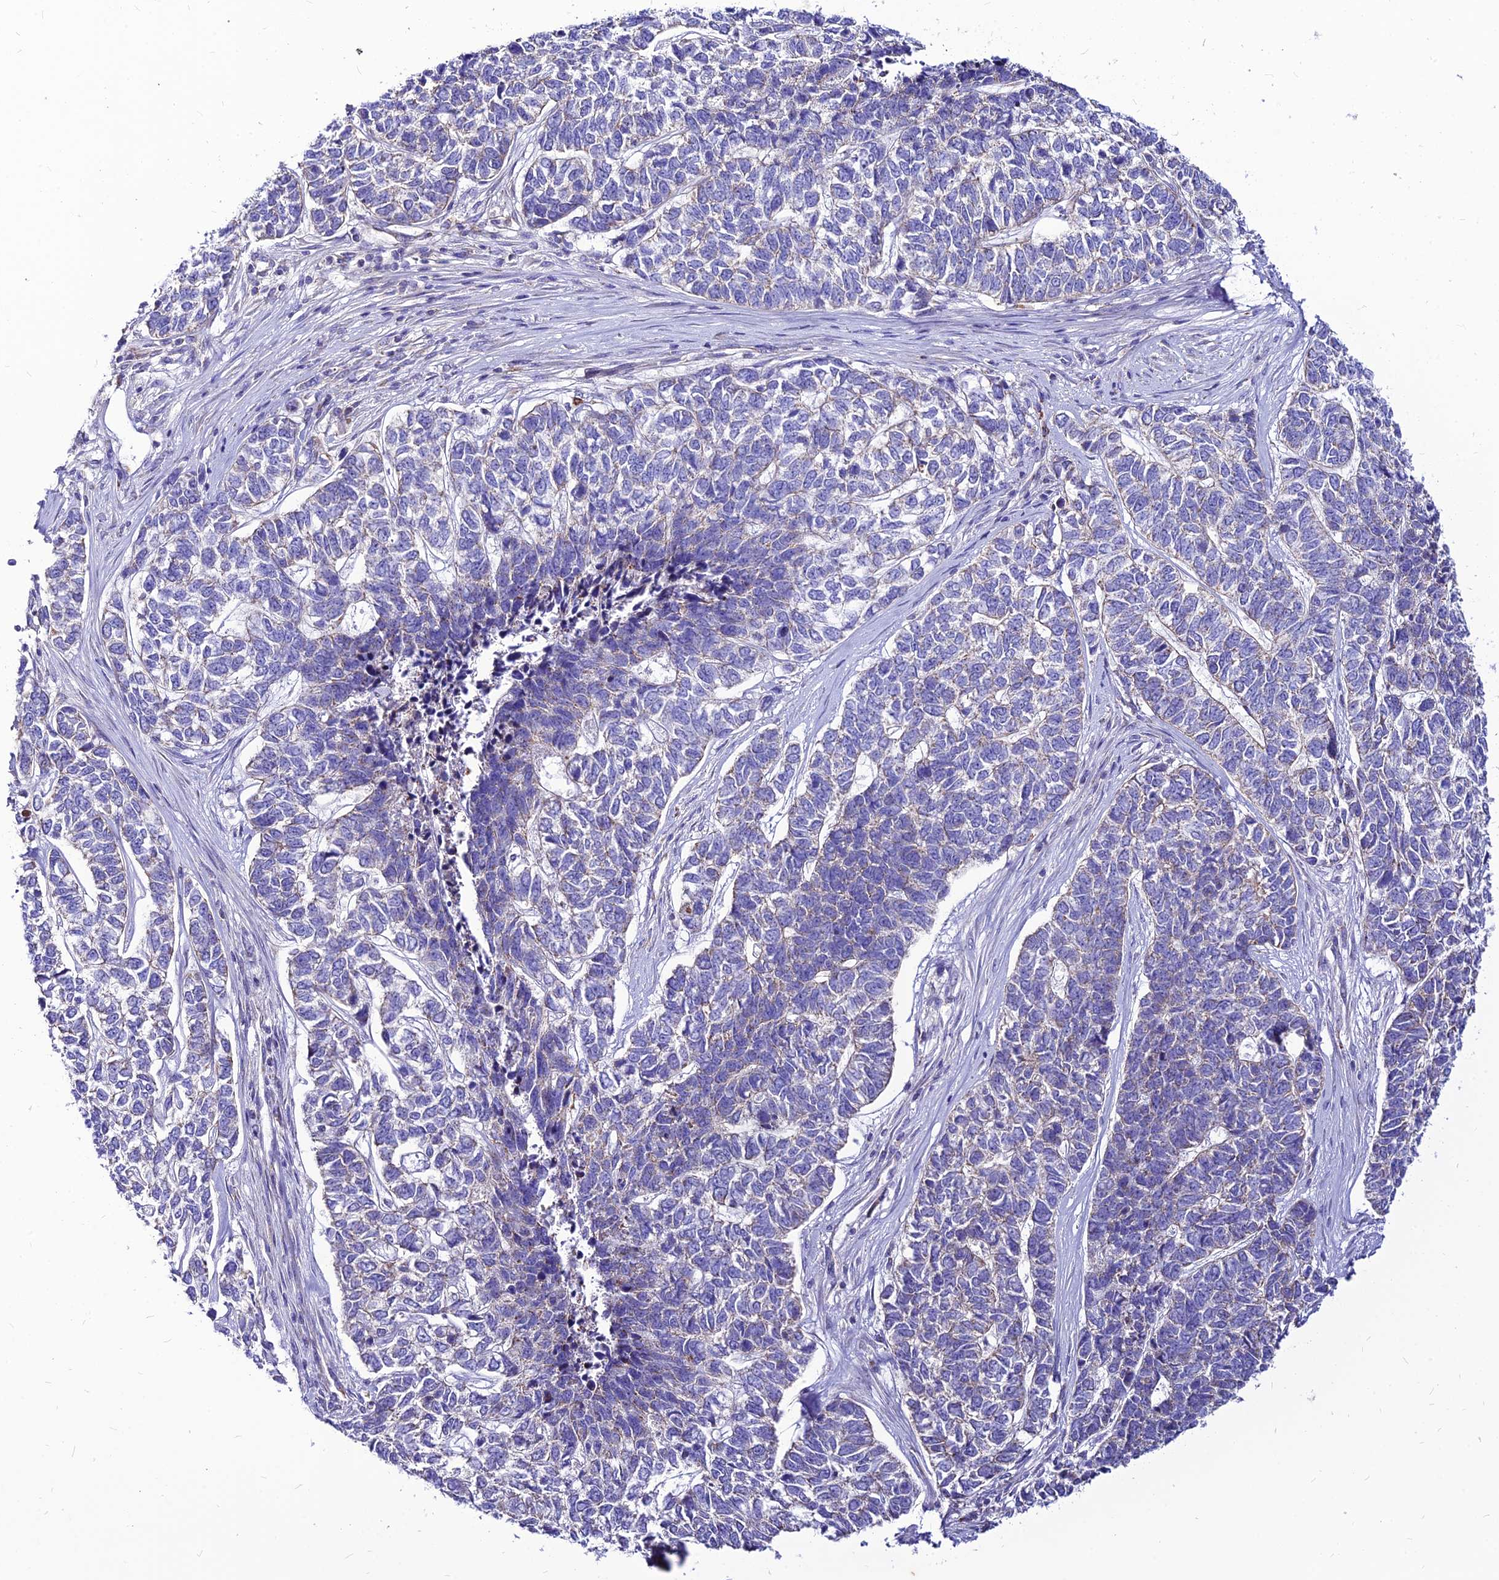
{"staining": {"intensity": "weak", "quantity": "<25%", "location": "cytoplasmic/membranous"}, "tissue": "skin cancer", "cell_type": "Tumor cells", "image_type": "cancer", "snomed": [{"axis": "morphology", "description": "Basal cell carcinoma"}, {"axis": "topography", "description": "Skin"}], "caption": "A photomicrograph of skin cancer (basal cell carcinoma) stained for a protein demonstrates no brown staining in tumor cells.", "gene": "ECI1", "patient": {"sex": "female", "age": 65}}